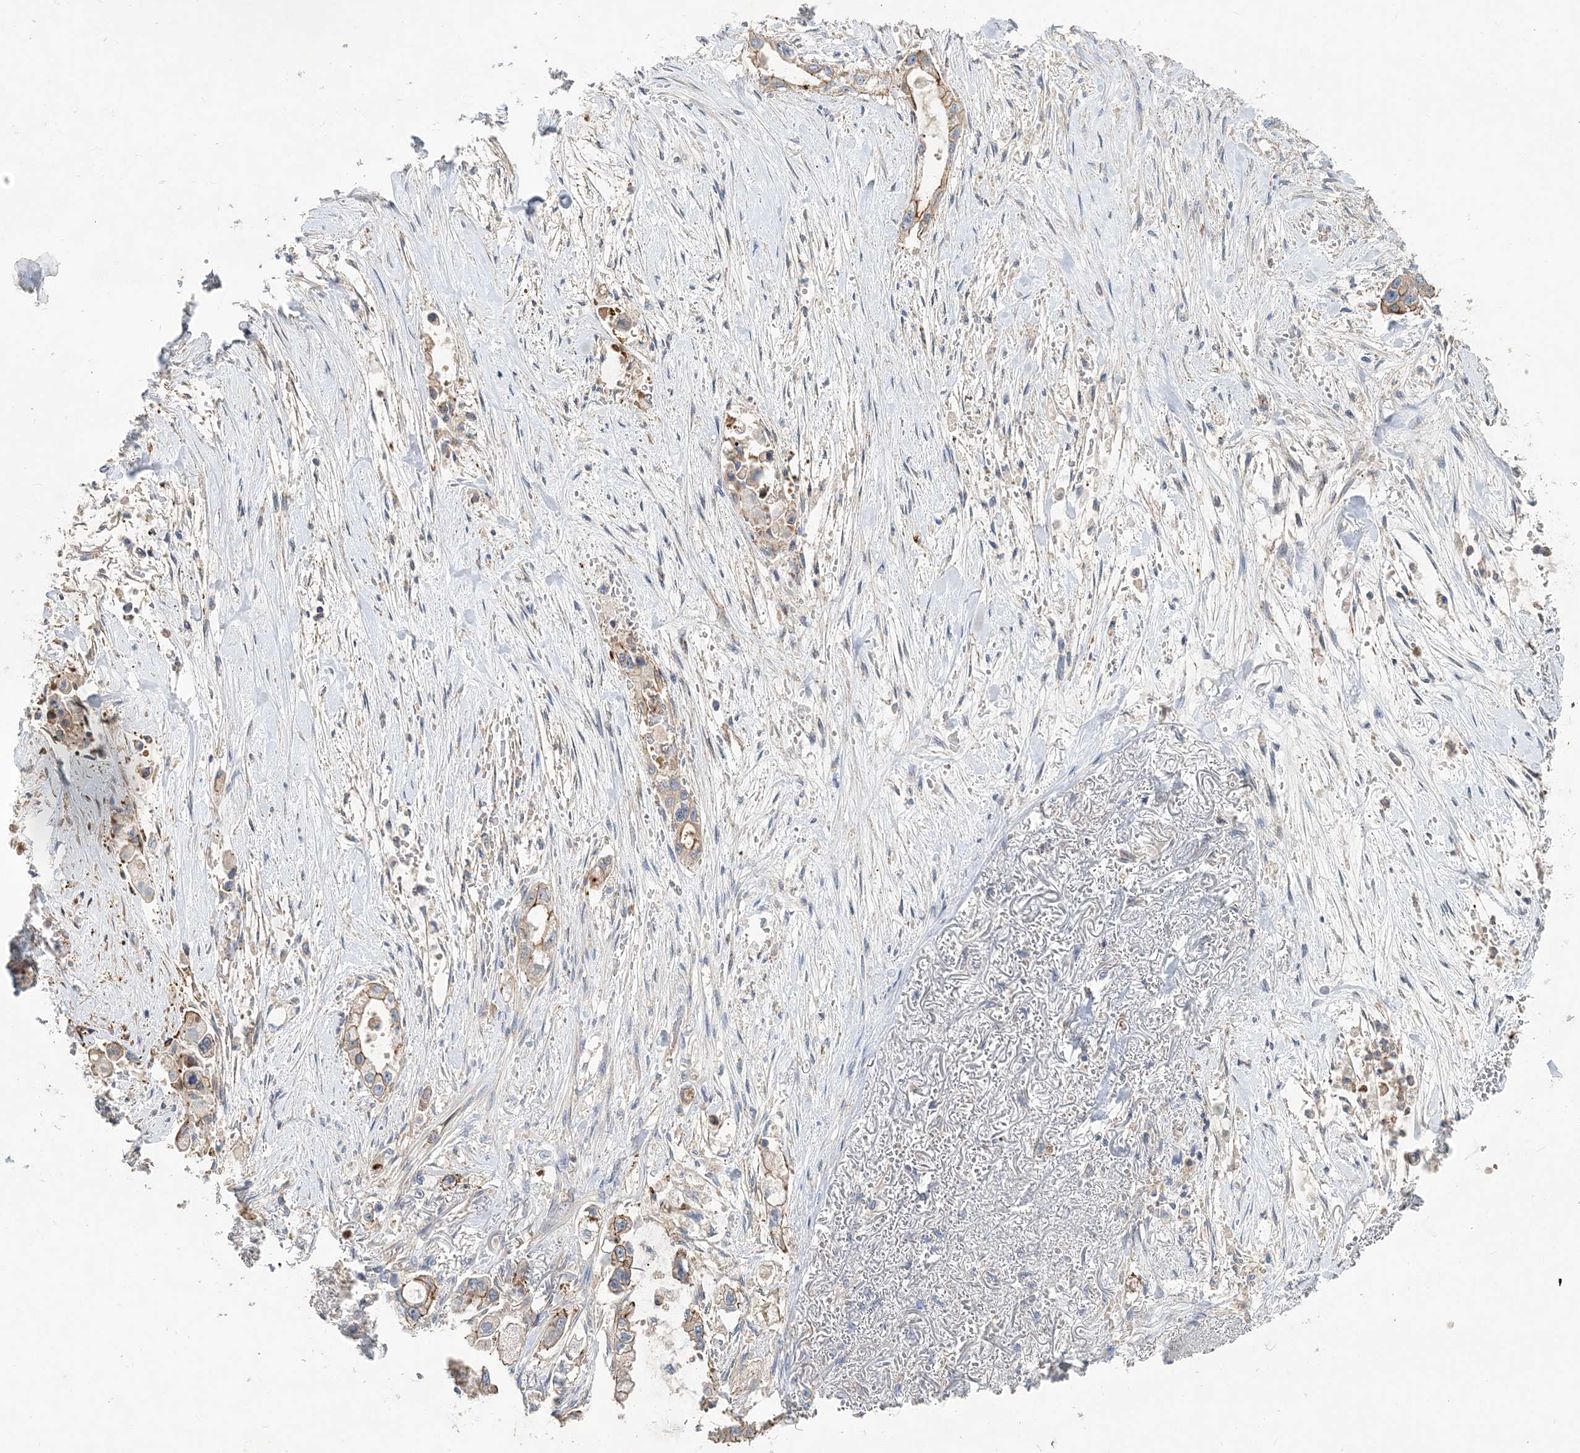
{"staining": {"intensity": "moderate", "quantity": "25%-75%", "location": "cytoplasmic/membranous"}, "tissue": "stomach cancer", "cell_type": "Tumor cells", "image_type": "cancer", "snomed": [{"axis": "morphology", "description": "Adenocarcinoma, NOS"}, {"axis": "topography", "description": "Stomach"}], "caption": "This micrograph displays stomach cancer stained with IHC to label a protein in brown. The cytoplasmic/membranous of tumor cells show moderate positivity for the protein. Nuclei are counter-stained blue.", "gene": "PIGC", "patient": {"sex": "male", "age": 62}}